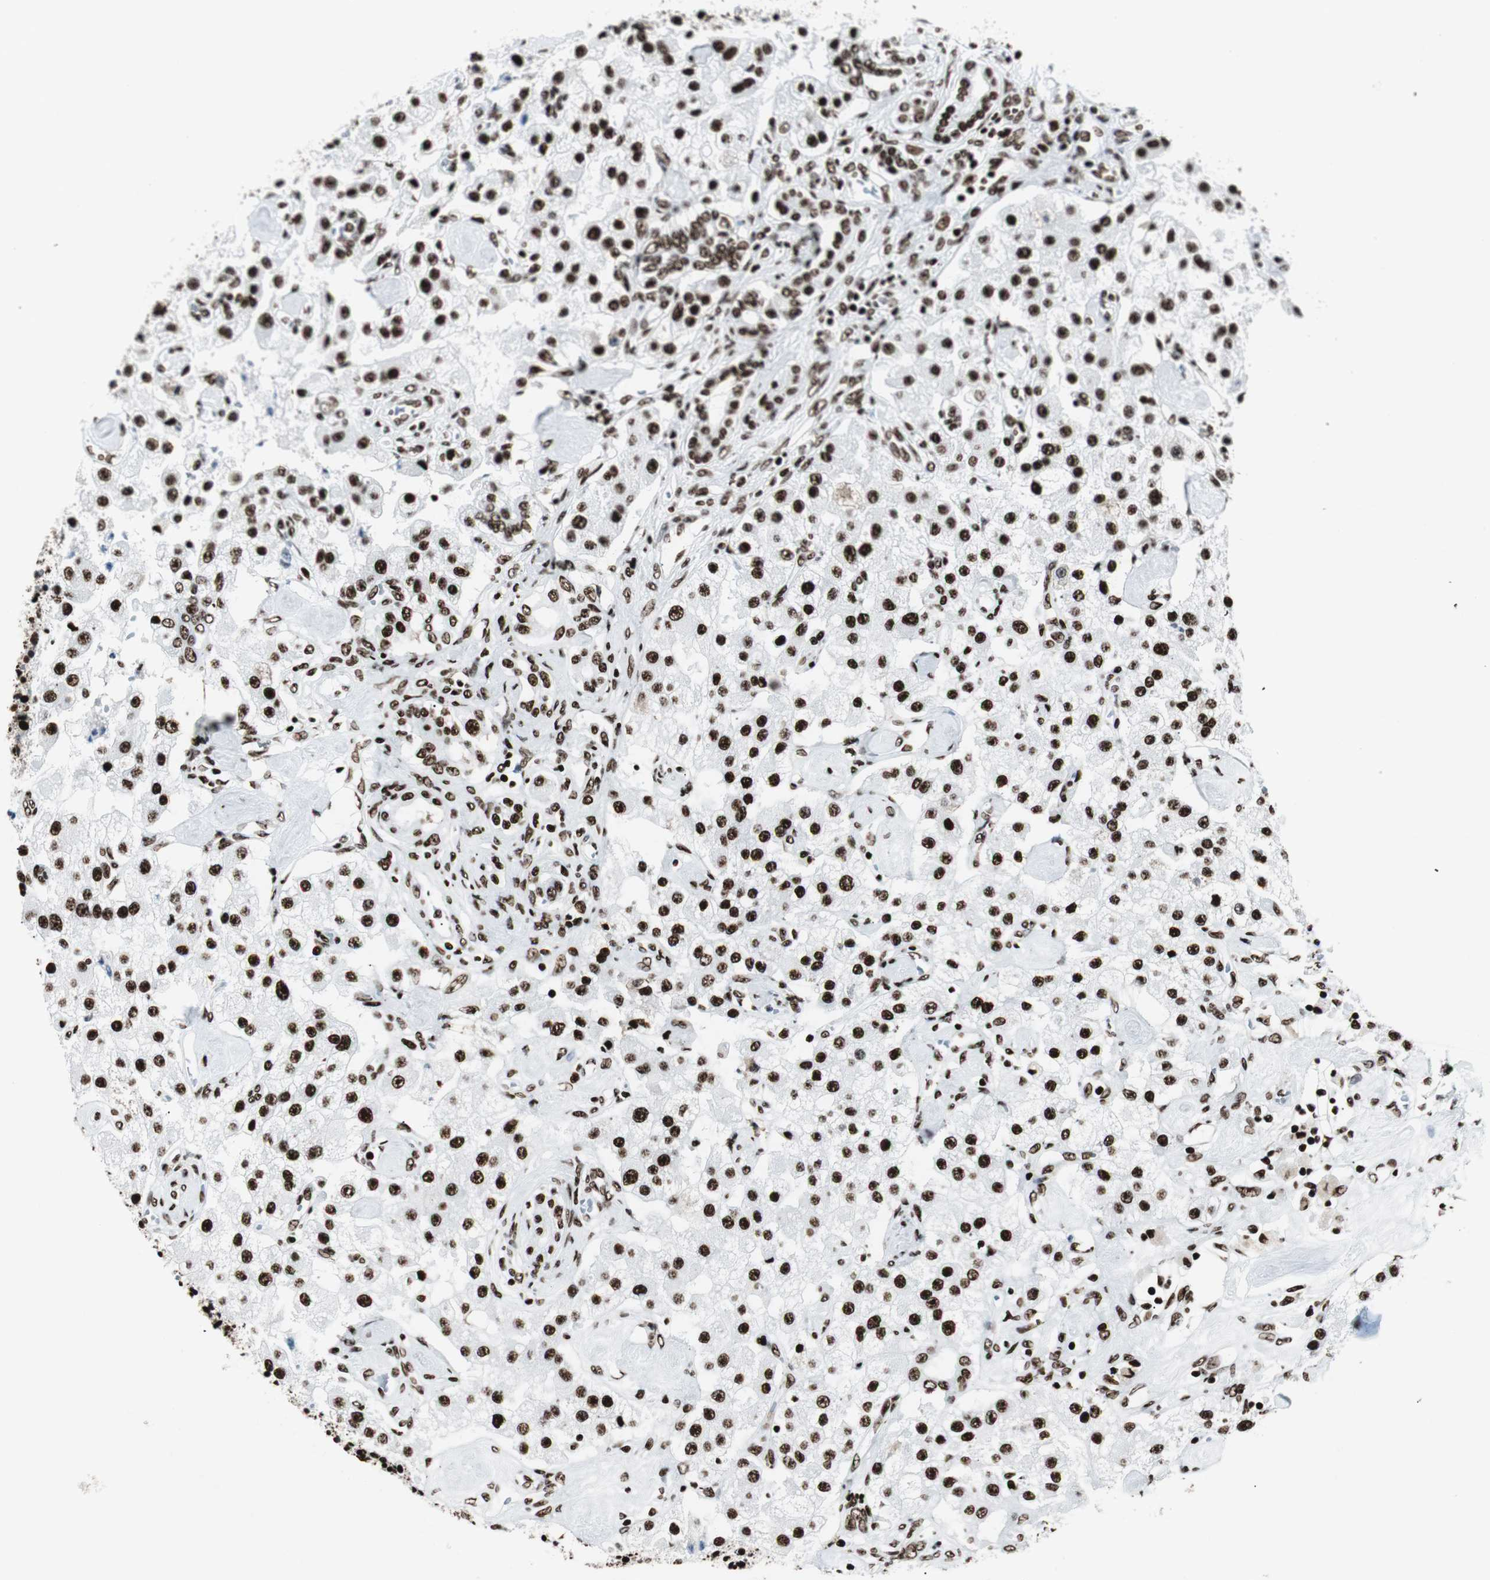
{"staining": {"intensity": "strong", "quantity": ">75%", "location": "nuclear"}, "tissue": "carcinoid", "cell_type": "Tumor cells", "image_type": "cancer", "snomed": [{"axis": "morphology", "description": "Carcinoid, malignant, NOS"}, {"axis": "topography", "description": "Pancreas"}], "caption": "Protein analysis of carcinoid tissue reveals strong nuclear staining in about >75% of tumor cells.", "gene": "NCL", "patient": {"sex": "male", "age": 41}}